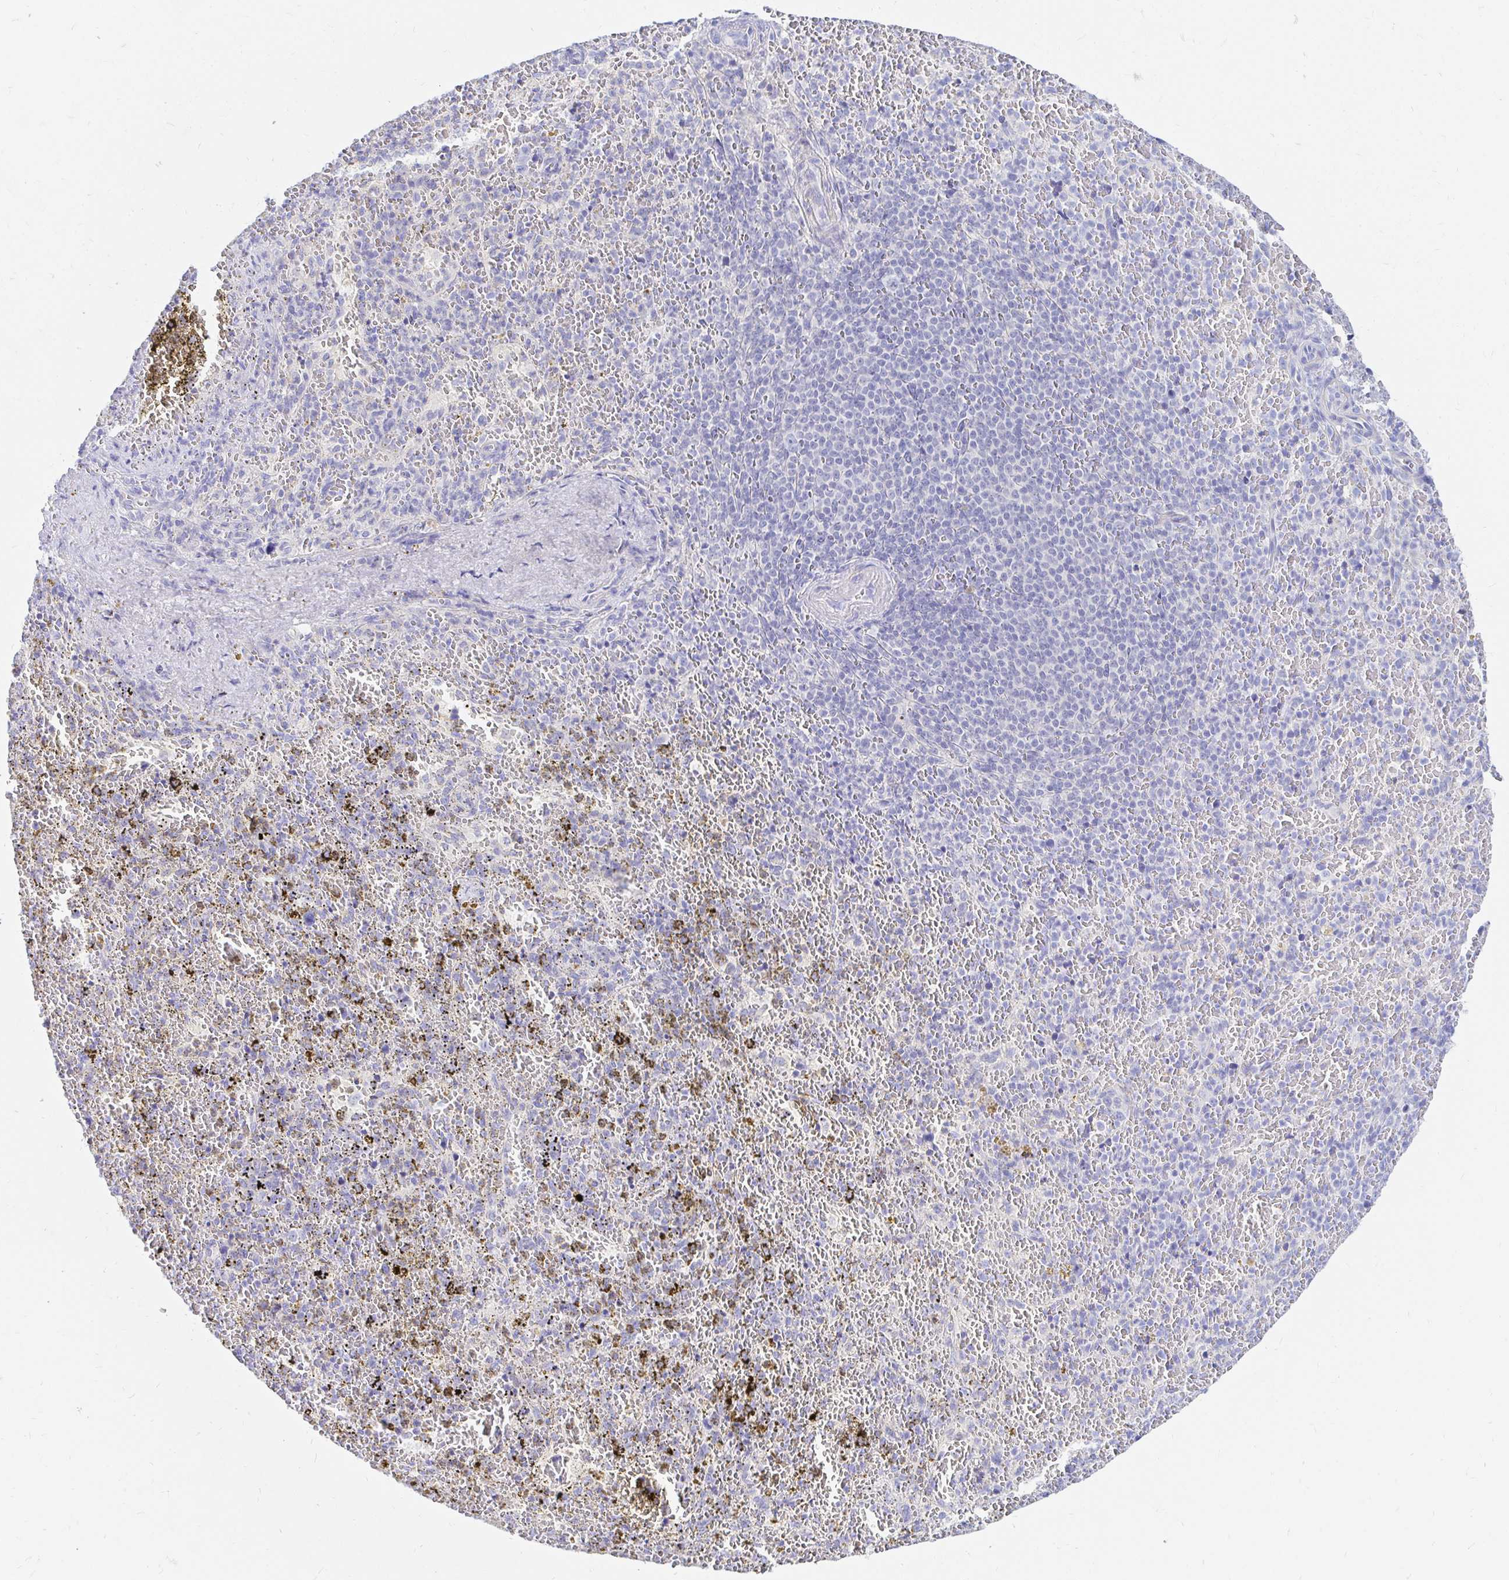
{"staining": {"intensity": "negative", "quantity": "none", "location": "none"}, "tissue": "spleen", "cell_type": "Cells in red pulp", "image_type": "normal", "snomed": [{"axis": "morphology", "description": "Normal tissue, NOS"}, {"axis": "topography", "description": "Spleen"}], "caption": "High power microscopy histopathology image of an immunohistochemistry (IHC) micrograph of normal spleen, revealing no significant expression in cells in red pulp.", "gene": "NR2E1", "patient": {"sex": "female", "age": 50}}